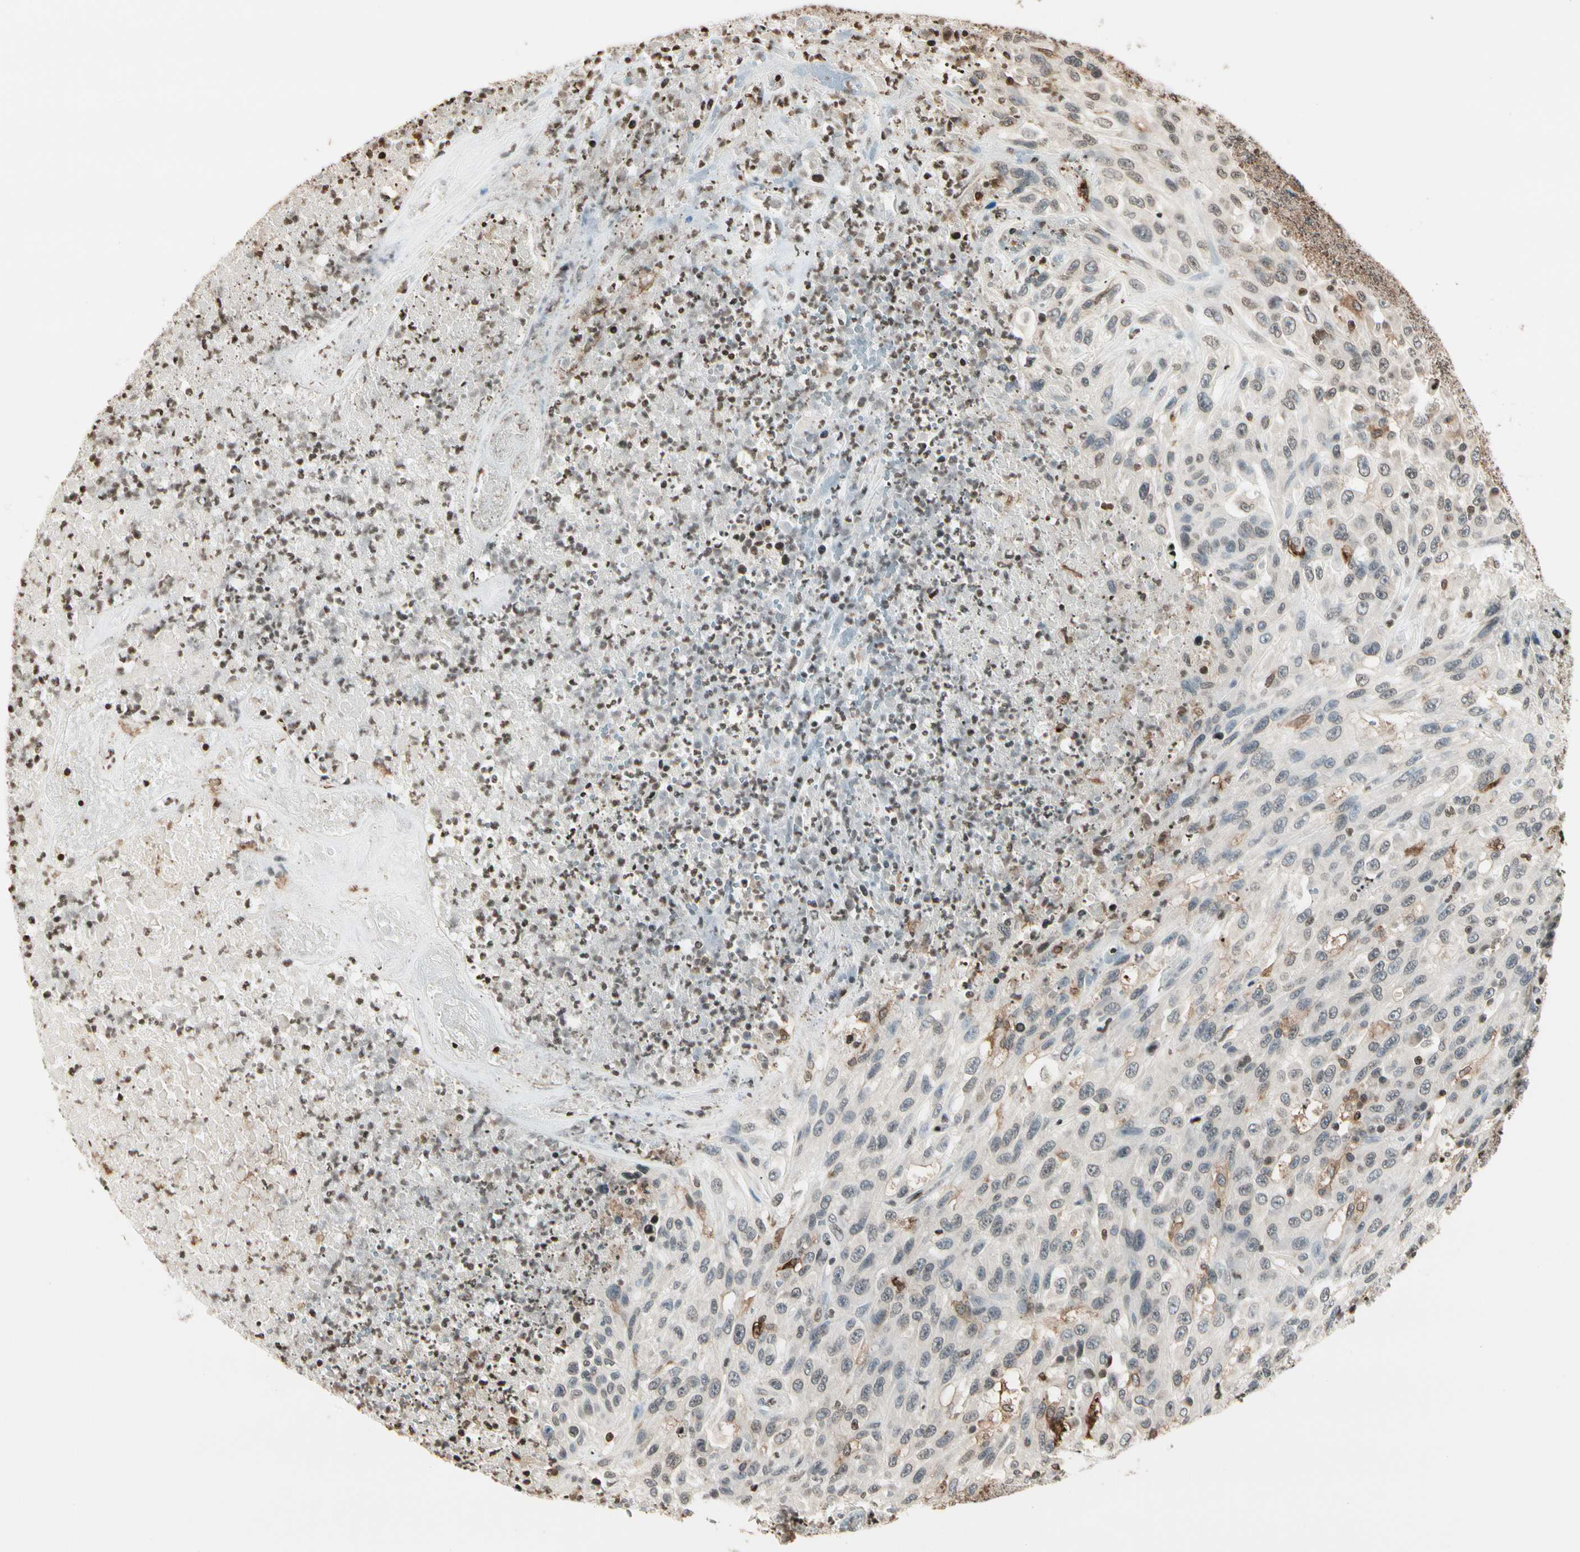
{"staining": {"intensity": "weak", "quantity": "<25%", "location": "nuclear"}, "tissue": "urothelial cancer", "cell_type": "Tumor cells", "image_type": "cancer", "snomed": [{"axis": "morphology", "description": "Urothelial carcinoma, High grade"}, {"axis": "topography", "description": "Urinary bladder"}], "caption": "High magnification brightfield microscopy of urothelial cancer stained with DAB (brown) and counterstained with hematoxylin (blue): tumor cells show no significant expression.", "gene": "FER", "patient": {"sex": "male", "age": 66}}